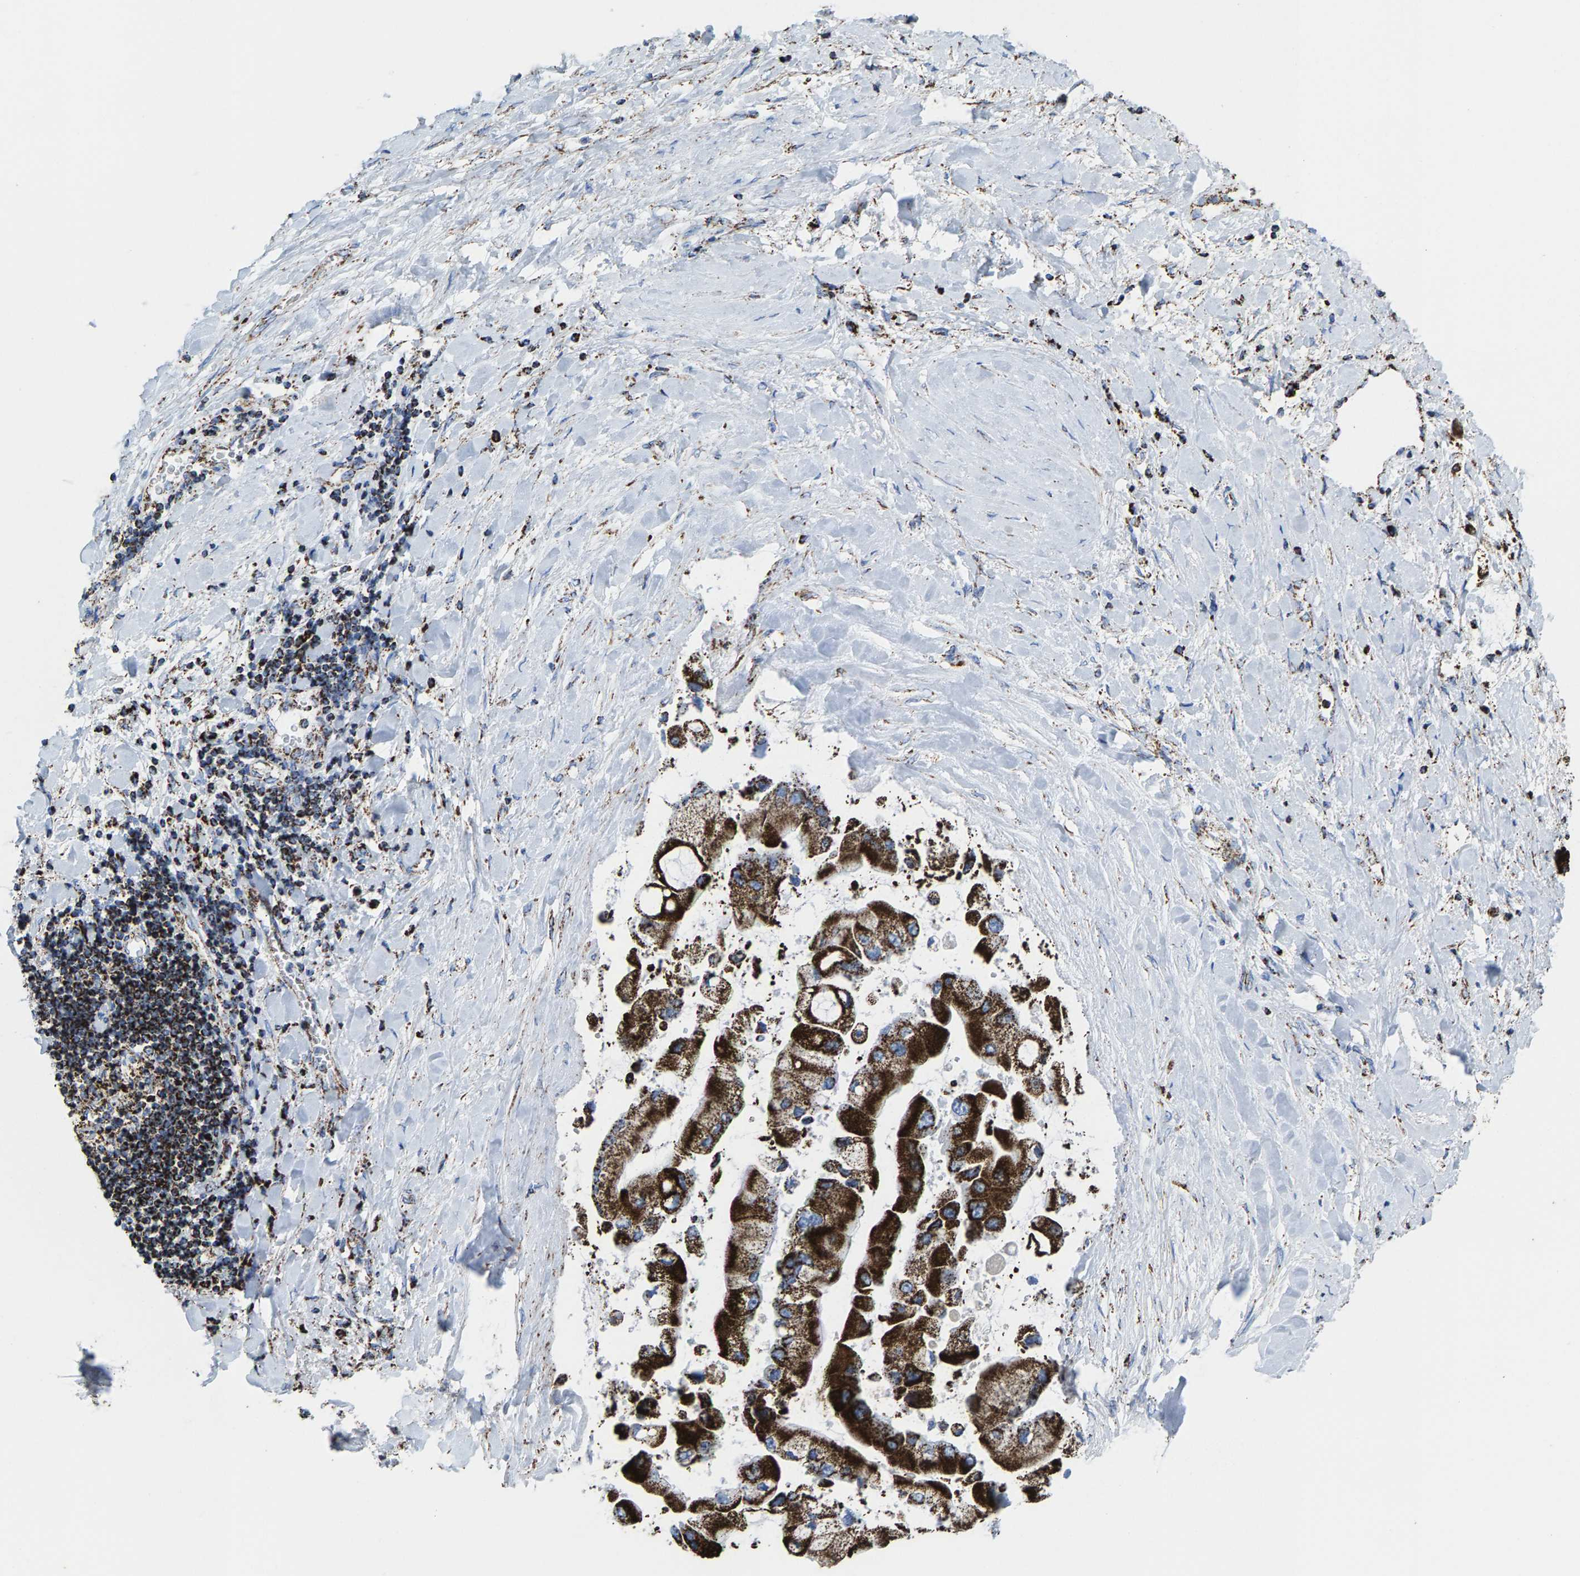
{"staining": {"intensity": "strong", "quantity": ">75%", "location": "cytoplasmic/membranous"}, "tissue": "liver cancer", "cell_type": "Tumor cells", "image_type": "cancer", "snomed": [{"axis": "morphology", "description": "Cholangiocarcinoma"}, {"axis": "topography", "description": "Liver"}], "caption": "Strong cytoplasmic/membranous staining is seen in approximately >75% of tumor cells in liver cancer (cholangiocarcinoma).", "gene": "ECHS1", "patient": {"sex": "male", "age": 50}}